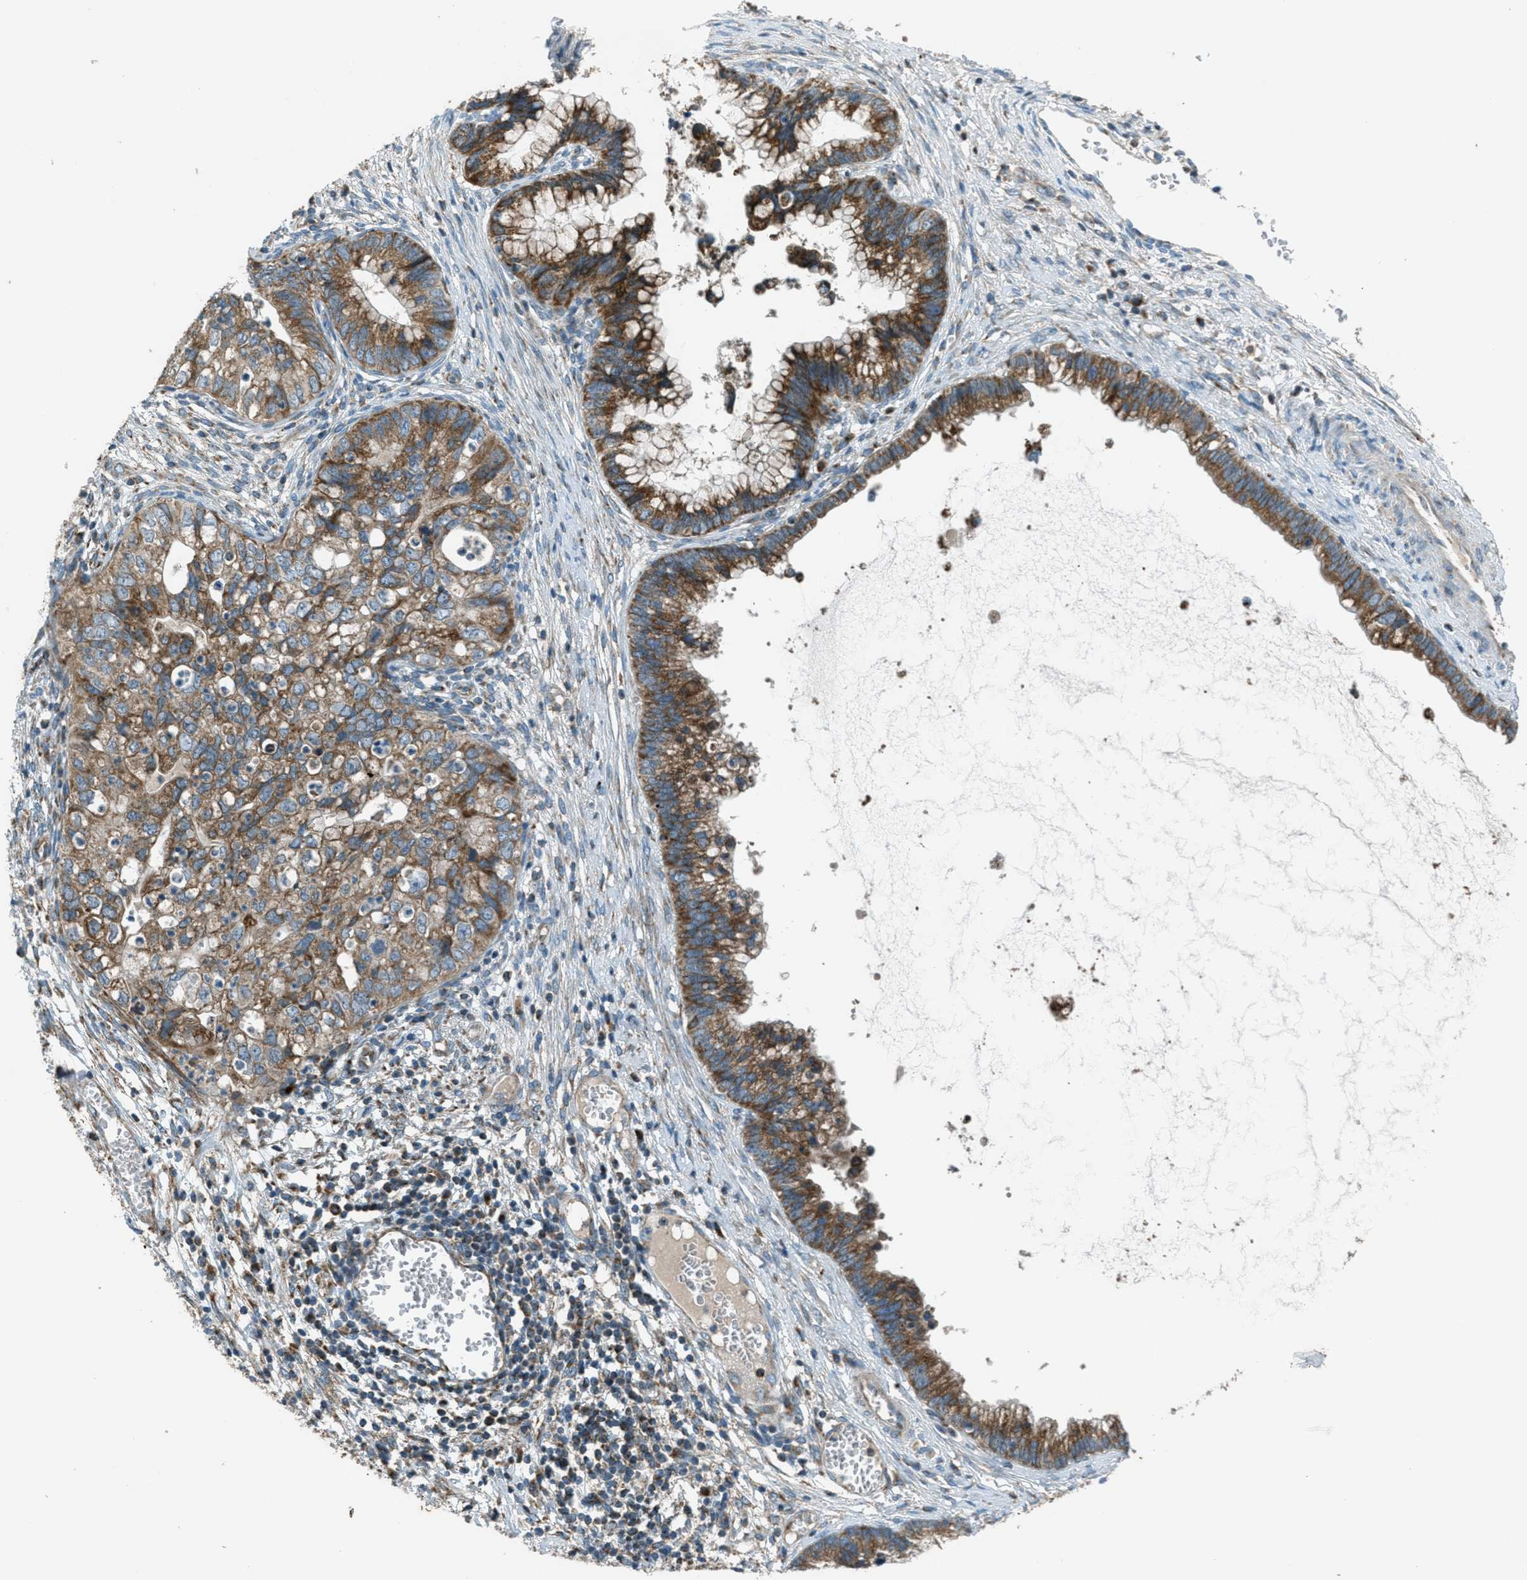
{"staining": {"intensity": "moderate", "quantity": ">75%", "location": "cytoplasmic/membranous"}, "tissue": "cervical cancer", "cell_type": "Tumor cells", "image_type": "cancer", "snomed": [{"axis": "morphology", "description": "Adenocarcinoma, NOS"}, {"axis": "topography", "description": "Cervix"}], "caption": "This is a histology image of immunohistochemistry staining of cervical cancer (adenocarcinoma), which shows moderate staining in the cytoplasmic/membranous of tumor cells.", "gene": "BCKDK", "patient": {"sex": "female", "age": 44}}